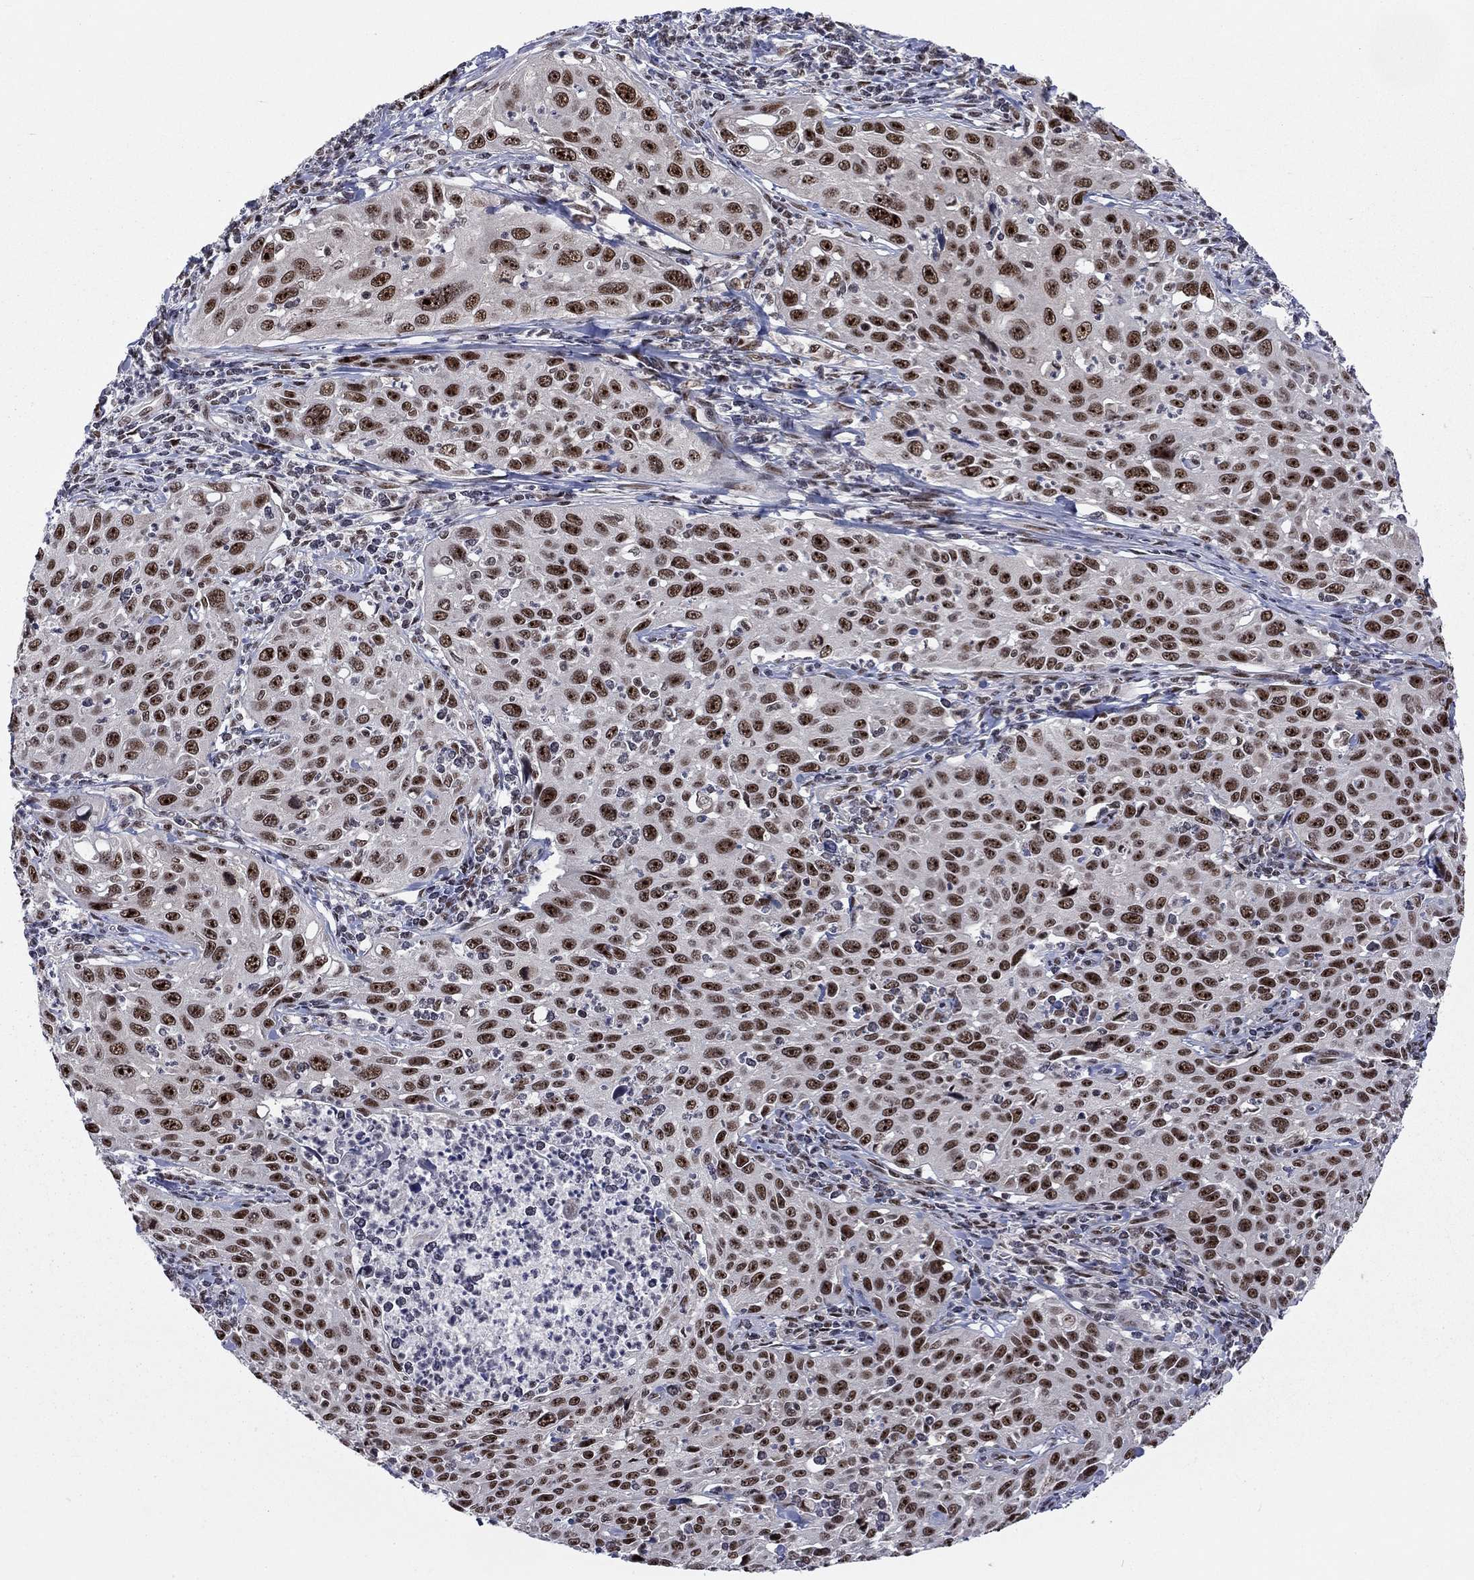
{"staining": {"intensity": "strong", "quantity": ">75%", "location": "nuclear"}, "tissue": "cervical cancer", "cell_type": "Tumor cells", "image_type": "cancer", "snomed": [{"axis": "morphology", "description": "Squamous cell carcinoma, NOS"}, {"axis": "topography", "description": "Cervix"}], "caption": "The photomicrograph displays immunohistochemical staining of cervical cancer (squamous cell carcinoma). There is strong nuclear positivity is appreciated in approximately >75% of tumor cells.", "gene": "FYTTD1", "patient": {"sex": "female", "age": 26}}